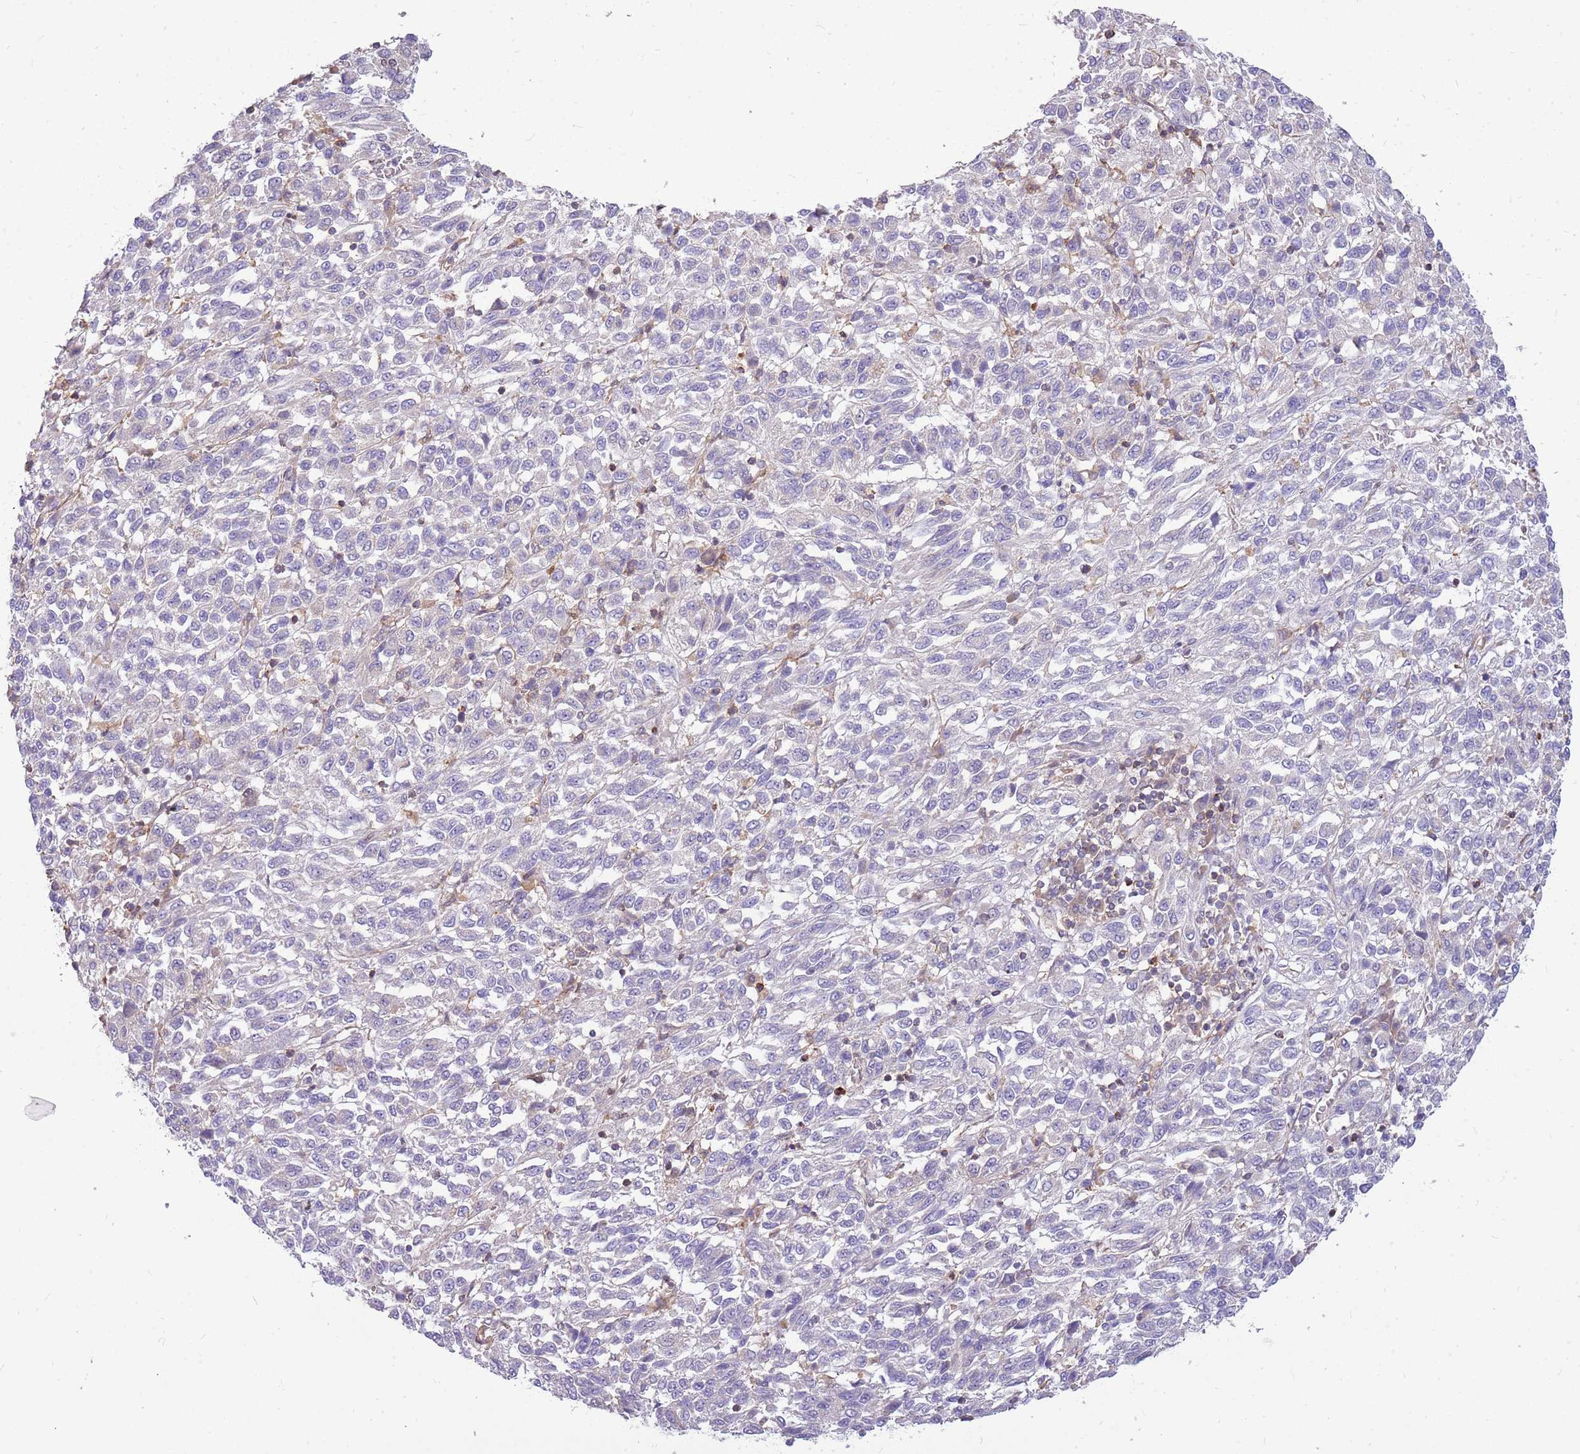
{"staining": {"intensity": "negative", "quantity": "none", "location": "none"}, "tissue": "melanoma", "cell_type": "Tumor cells", "image_type": "cancer", "snomed": [{"axis": "morphology", "description": "Malignant melanoma, Metastatic site"}, {"axis": "topography", "description": "Lung"}], "caption": "Immunohistochemistry of human malignant melanoma (metastatic site) displays no staining in tumor cells. Nuclei are stained in blue.", "gene": "MVD", "patient": {"sex": "male", "age": 64}}